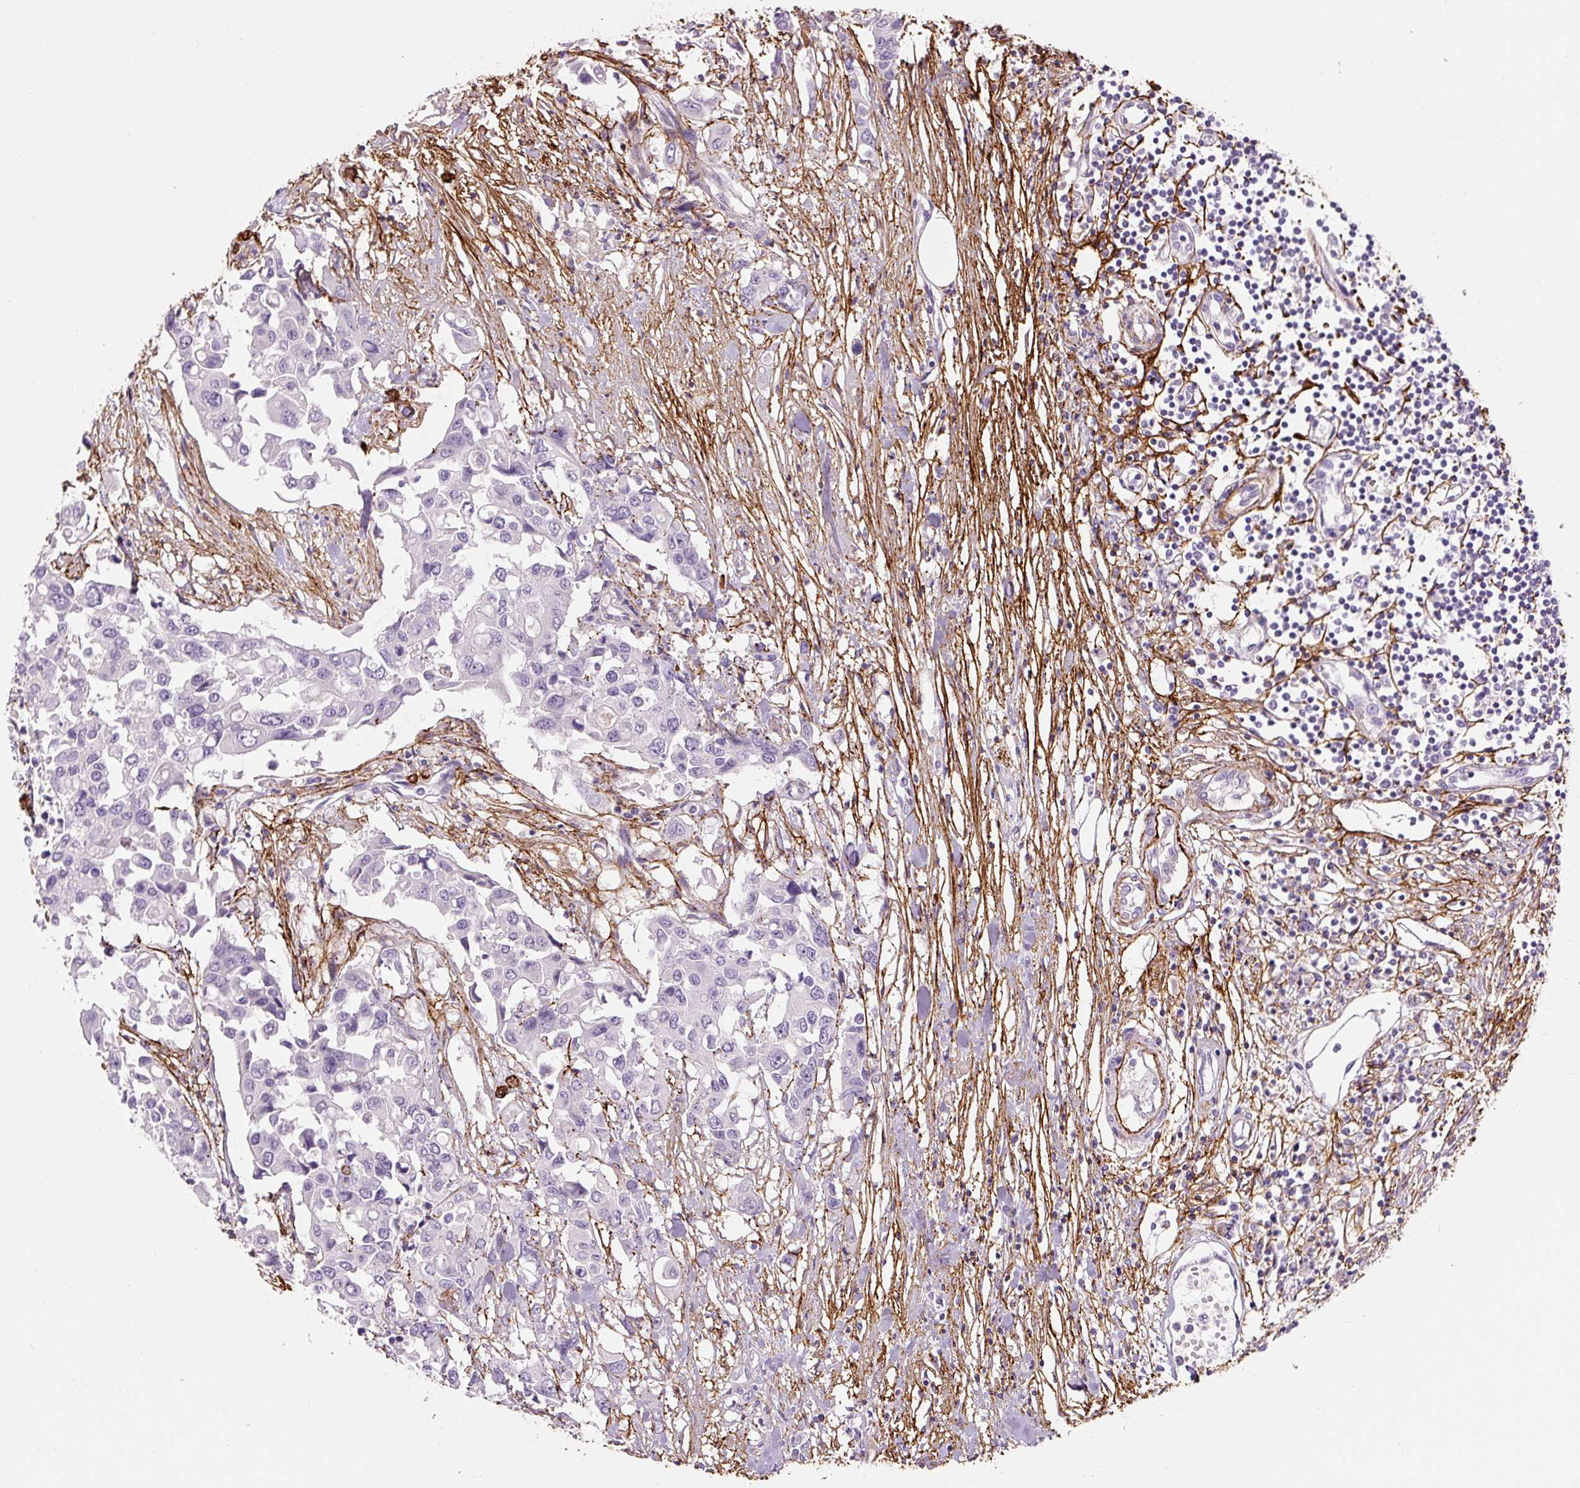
{"staining": {"intensity": "negative", "quantity": "none", "location": "none"}, "tissue": "colorectal cancer", "cell_type": "Tumor cells", "image_type": "cancer", "snomed": [{"axis": "morphology", "description": "Adenocarcinoma, NOS"}, {"axis": "topography", "description": "Colon"}], "caption": "Photomicrograph shows no significant protein expression in tumor cells of colorectal cancer.", "gene": "FBN1", "patient": {"sex": "male", "age": 77}}